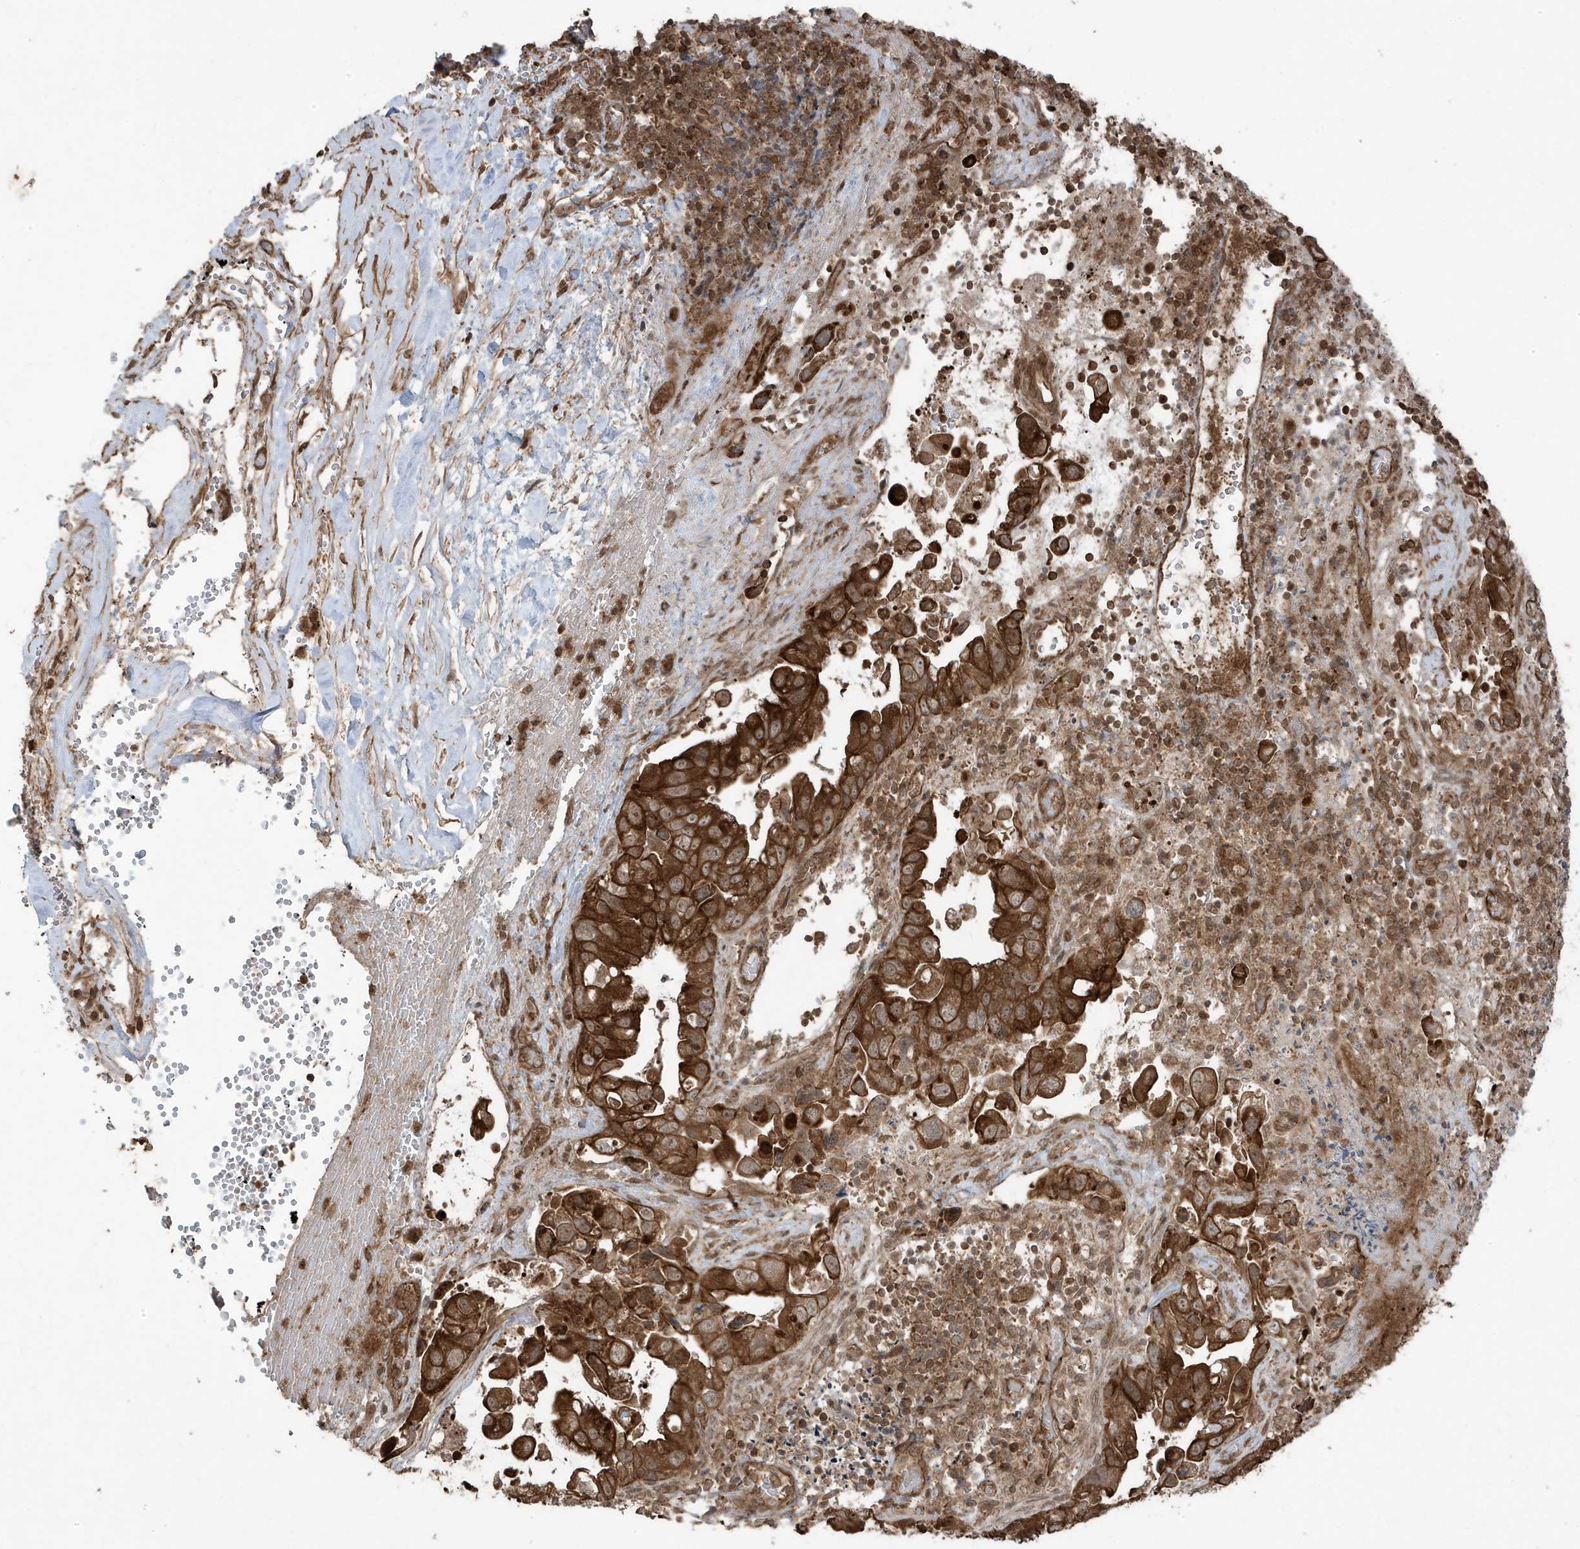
{"staining": {"intensity": "strong", "quantity": ">75%", "location": "cytoplasmic/membranous"}, "tissue": "pancreatic cancer", "cell_type": "Tumor cells", "image_type": "cancer", "snomed": [{"axis": "morphology", "description": "Inflammation, NOS"}, {"axis": "morphology", "description": "Adenocarcinoma, NOS"}, {"axis": "topography", "description": "Pancreas"}], "caption": "Protein analysis of pancreatic cancer (adenocarcinoma) tissue demonstrates strong cytoplasmic/membranous positivity in approximately >75% of tumor cells.", "gene": "ASAP1", "patient": {"sex": "female", "age": 56}}